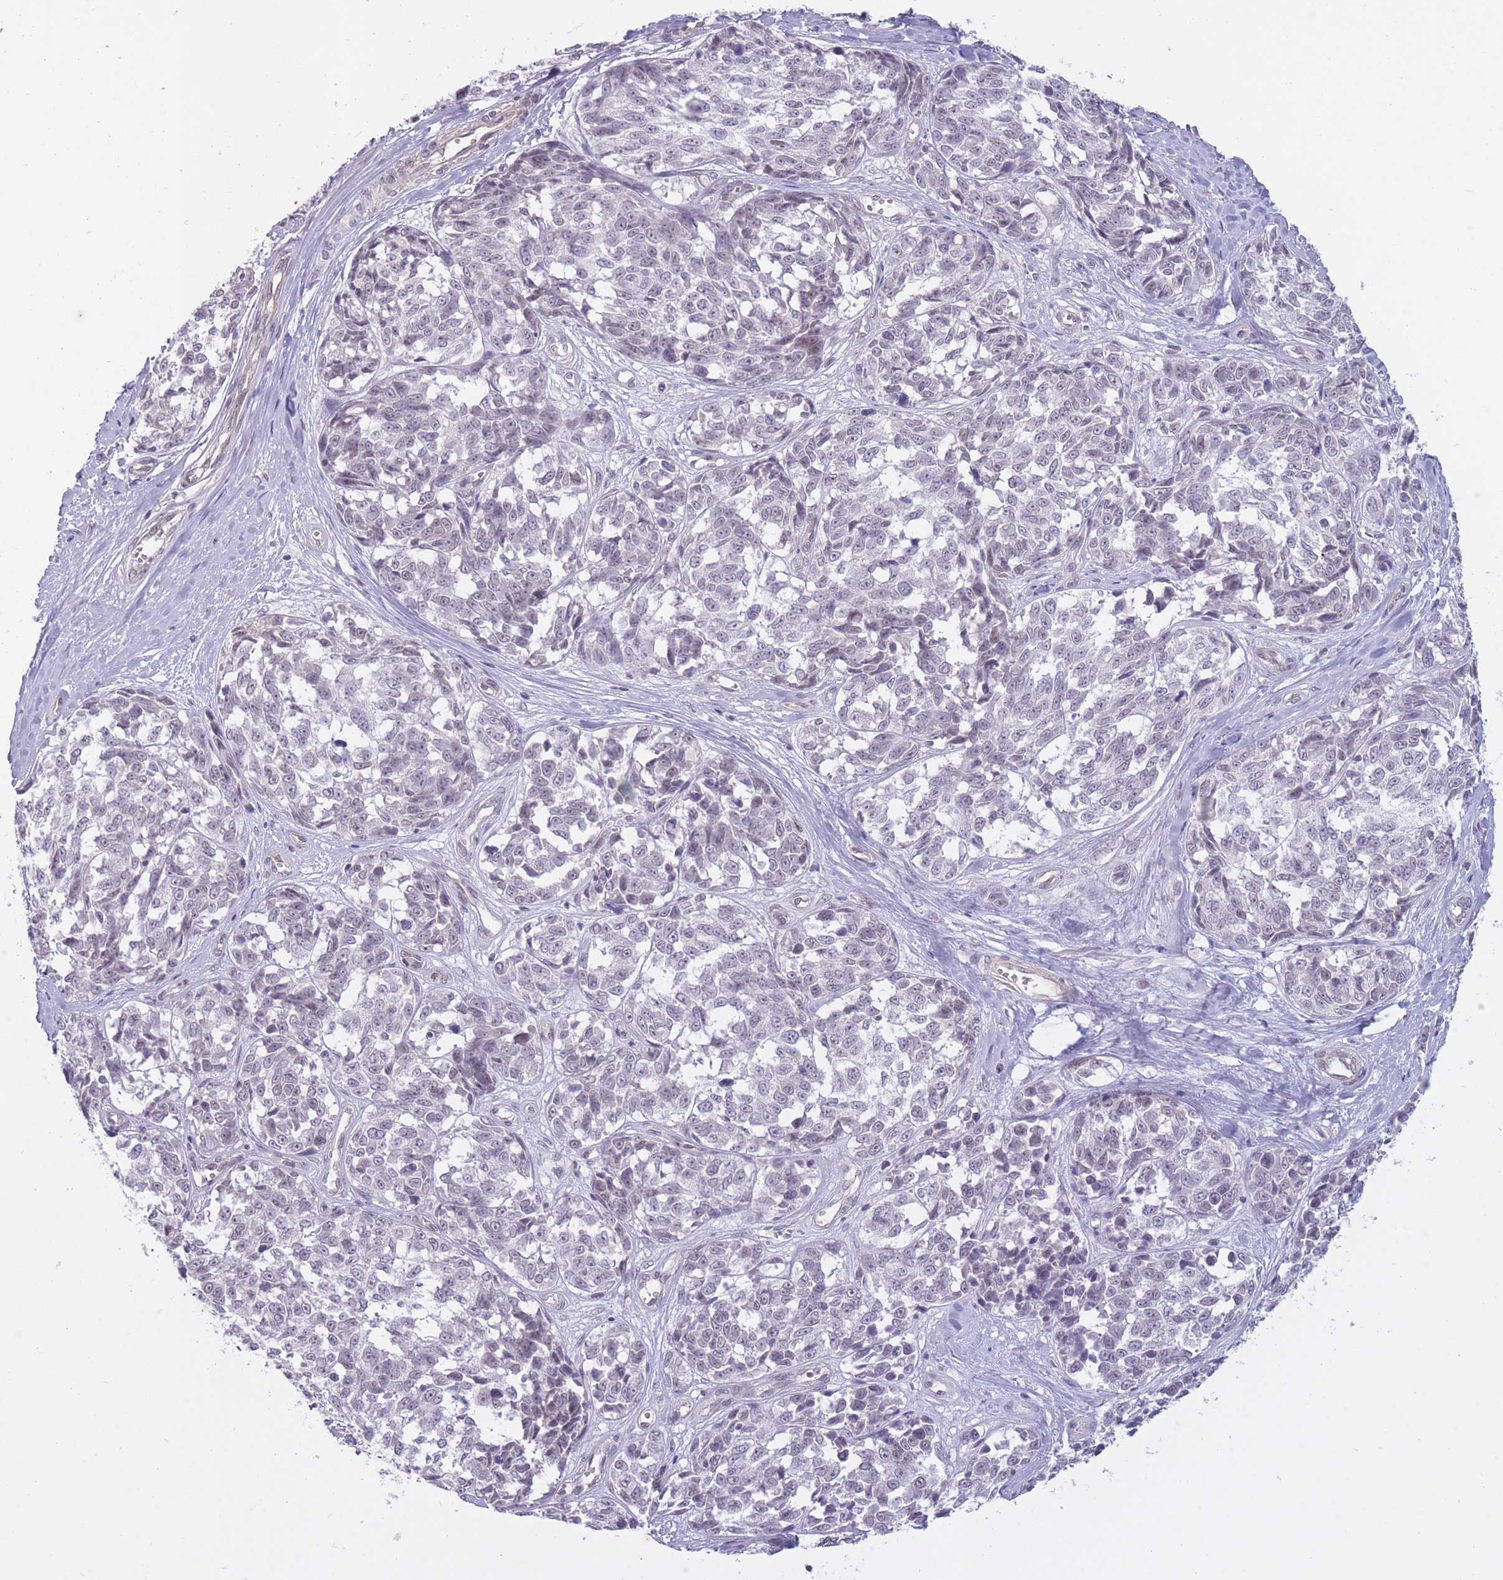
{"staining": {"intensity": "negative", "quantity": "none", "location": "none"}, "tissue": "melanoma", "cell_type": "Tumor cells", "image_type": "cancer", "snomed": [{"axis": "morphology", "description": "Normal tissue, NOS"}, {"axis": "morphology", "description": "Malignant melanoma, NOS"}, {"axis": "topography", "description": "Skin"}], "caption": "This is a photomicrograph of IHC staining of melanoma, which shows no expression in tumor cells. (Brightfield microscopy of DAB (3,3'-diaminobenzidine) immunohistochemistry (IHC) at high magnification).", "gene": "ARPIN", "patient": {"sex": "female", "age": 64}}